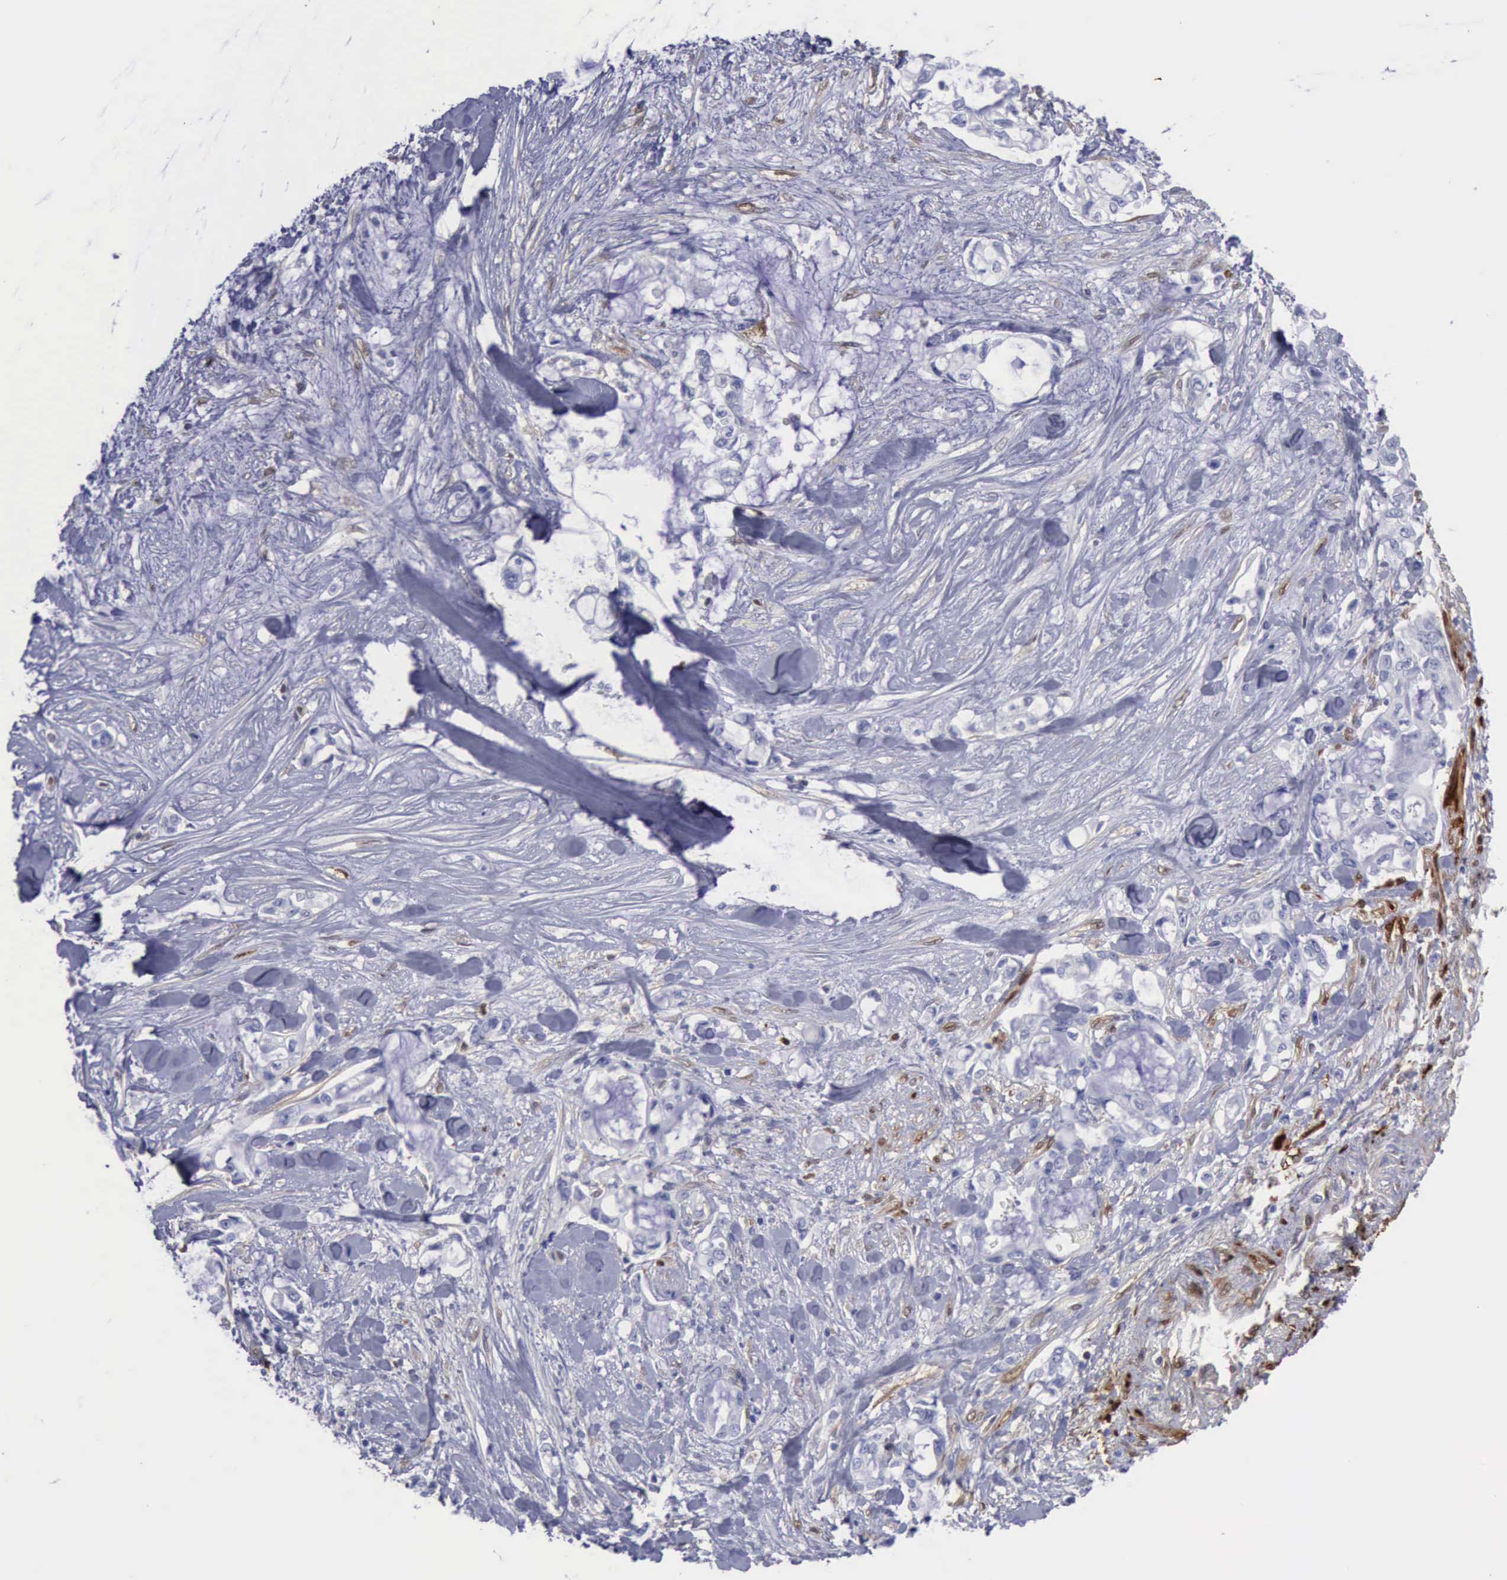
{"staining": {"intensity": "negative", "quantity": "none", "location": "none"}, "tissue": "pancreatic cancer", "cell_type": "Tumor cells", "image_type": "cancer", "snomed": [{"axis": "morphology", "description": "Adenocarcinoma, NOS"}, {"axis": "topography", "description": "Pancreas"}], "caption": "Immunohistochemistry (IHC) micrograph of human pancreatic cancer stained for a protein (brown), which exhibits no positivity in tumor cells.", "gene": "FHL1", "patient": {"sex": "female", "age": 70}}